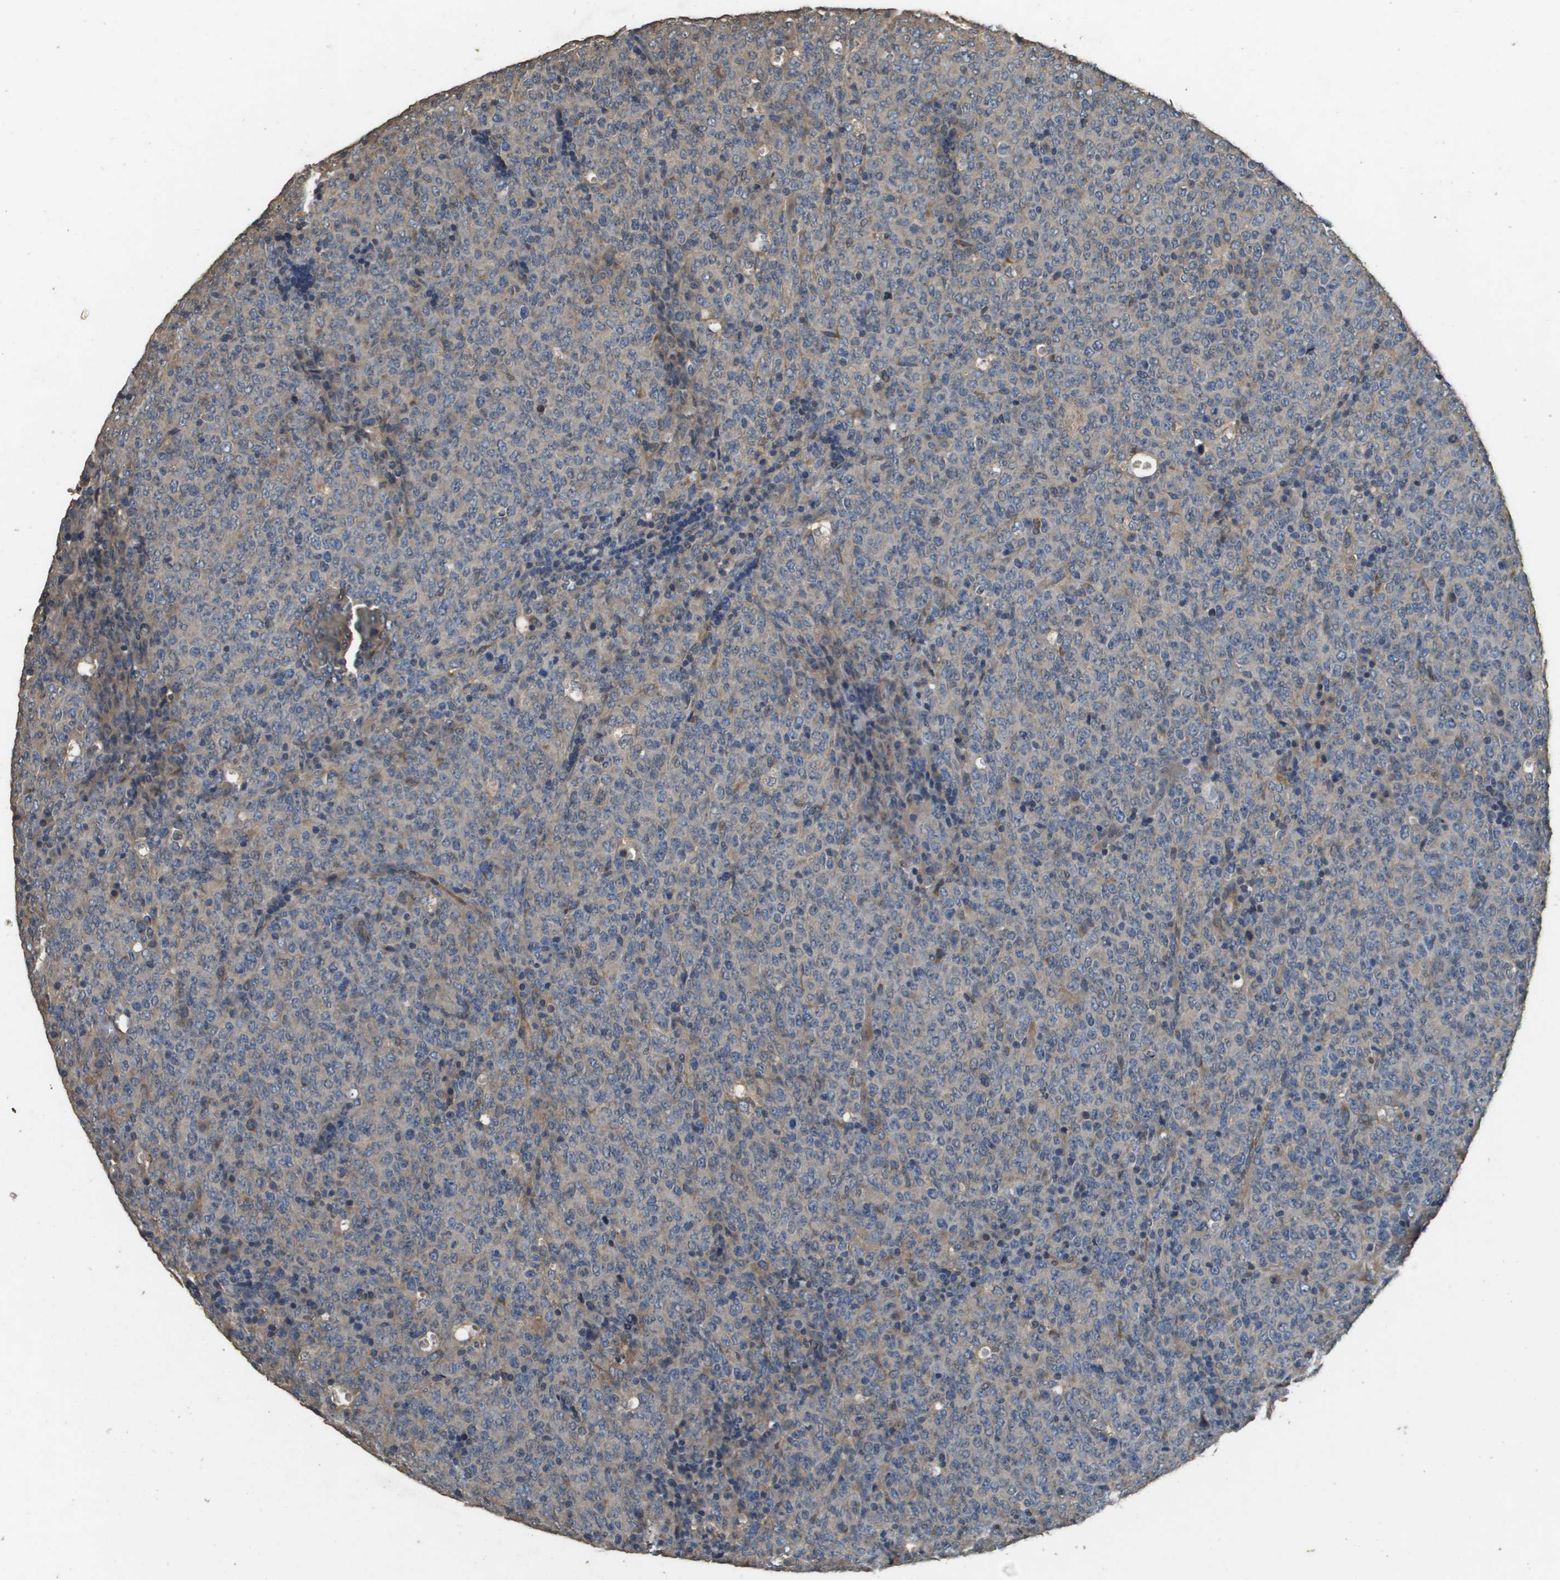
{"staining": {"intensity": "weak", "quantity": "<25%", "location": "cytoplasmic/membranous"}, "tissue": "lymphoma", "cell_type": "Tumor cells", "image_type": "cancer", "snomed": [{"axis": "morphology", "description": "Malignant lymphoma, non-Hodgkin's type, High grade"}, {"axis": "topography", "description": "Tonsil"}], "caption": "High power microscopy image of an IHC micrograph of high-grade malignant lymphoma, non-Hodgkin's type, revealing no significant staining in tumor cells.", "gene": "RAB6B", "patient": {"sex": "female", "age": 36}}